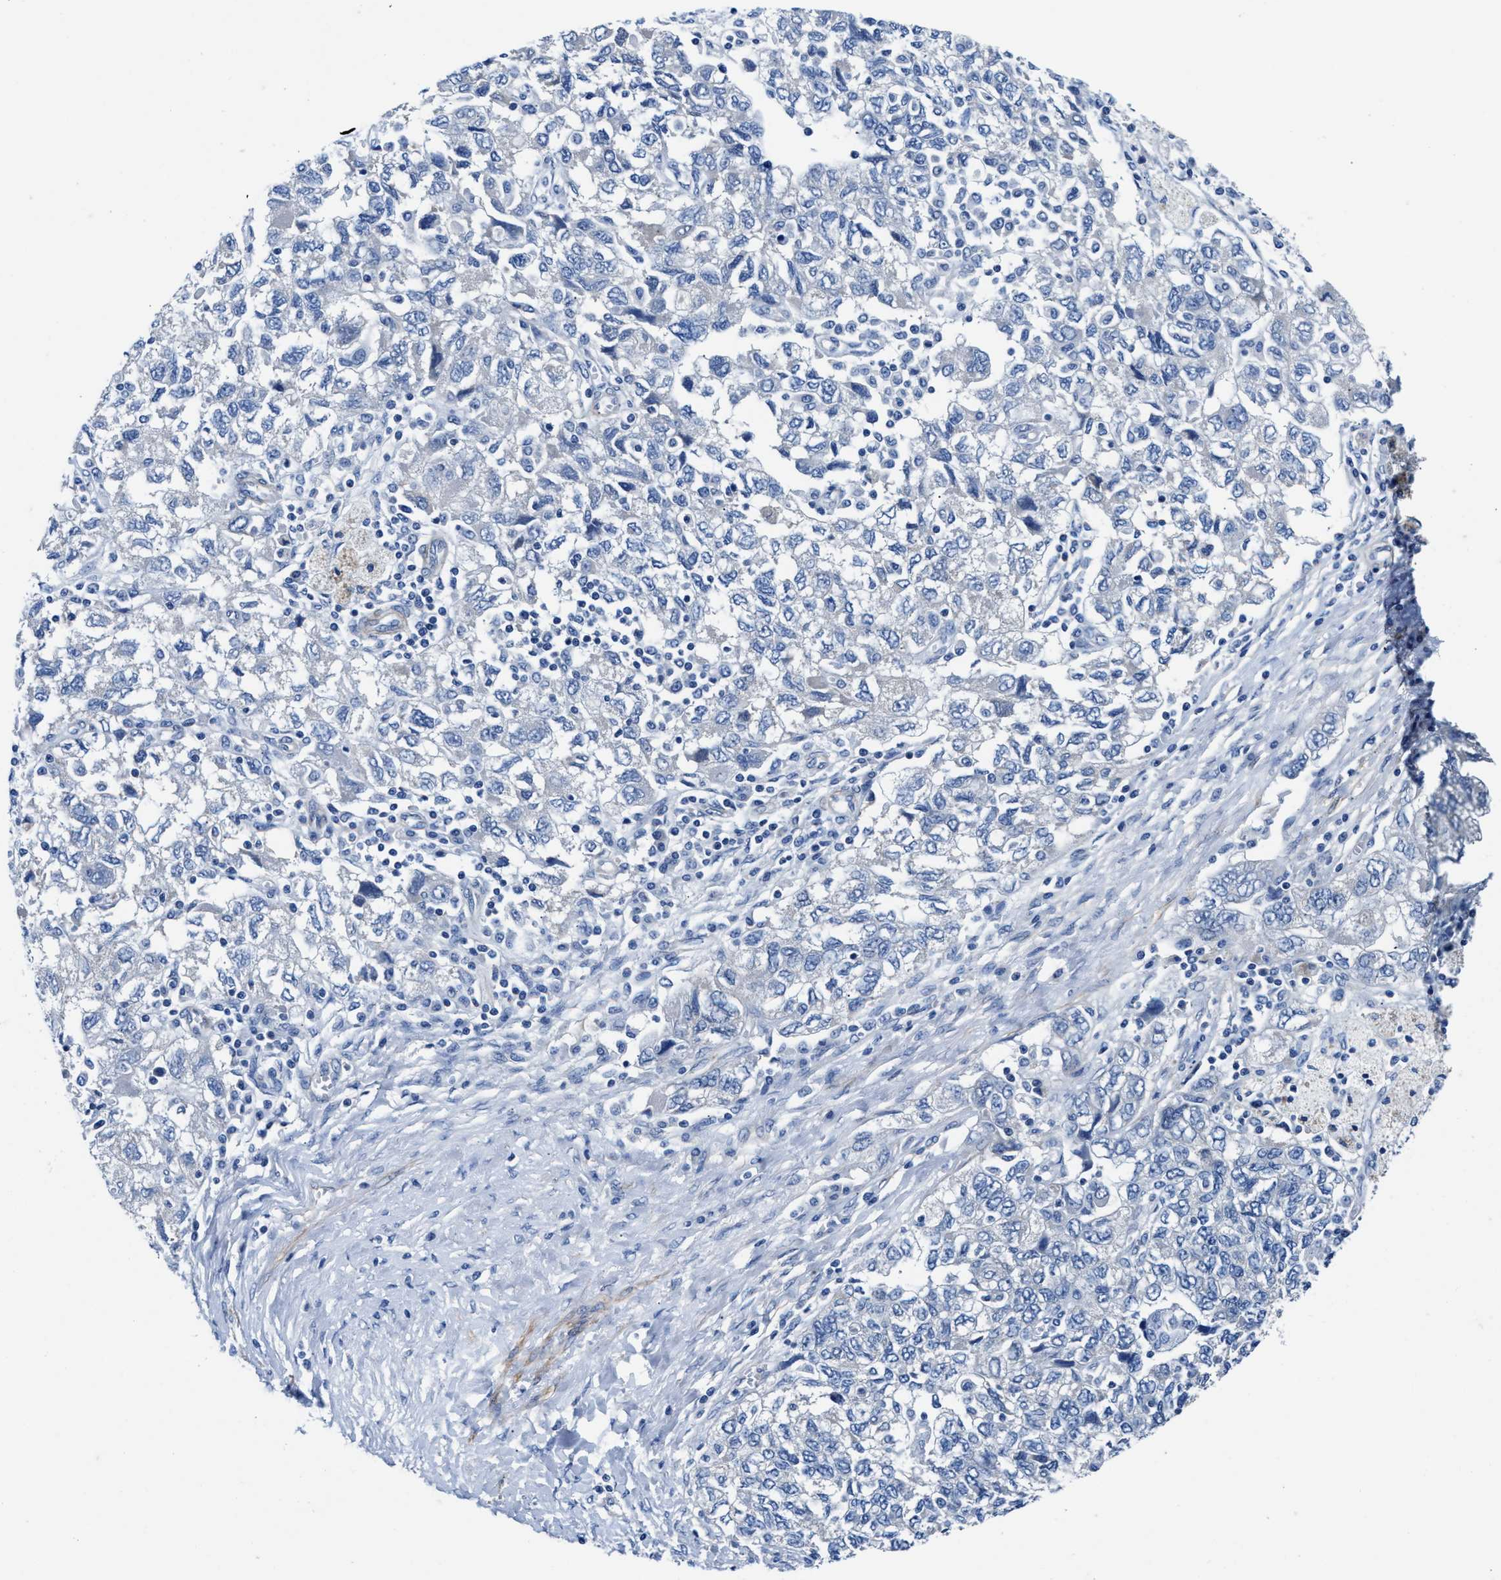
{"staining": {"intensity": "negative", "quantity": "none", "location": "none"}, "tissue": "ovarian cancer", "cell_type": "Tumor cells", "image_type": "cancer", "snomed": [{"axis": "morphology", "description": "Carcinoma, NOS"}, {"axis": "morphology", "description": "Cystadenocarcinoma, serous, NOS"}, {"axis": "topography", "description": "Ovary"}], "caption": "Photomicrograph shows no significant protein positivity in tumor cells of carcinoma (ovarian).", "gene": "PARG", "patient": {"sex": "female", "age": 69}}